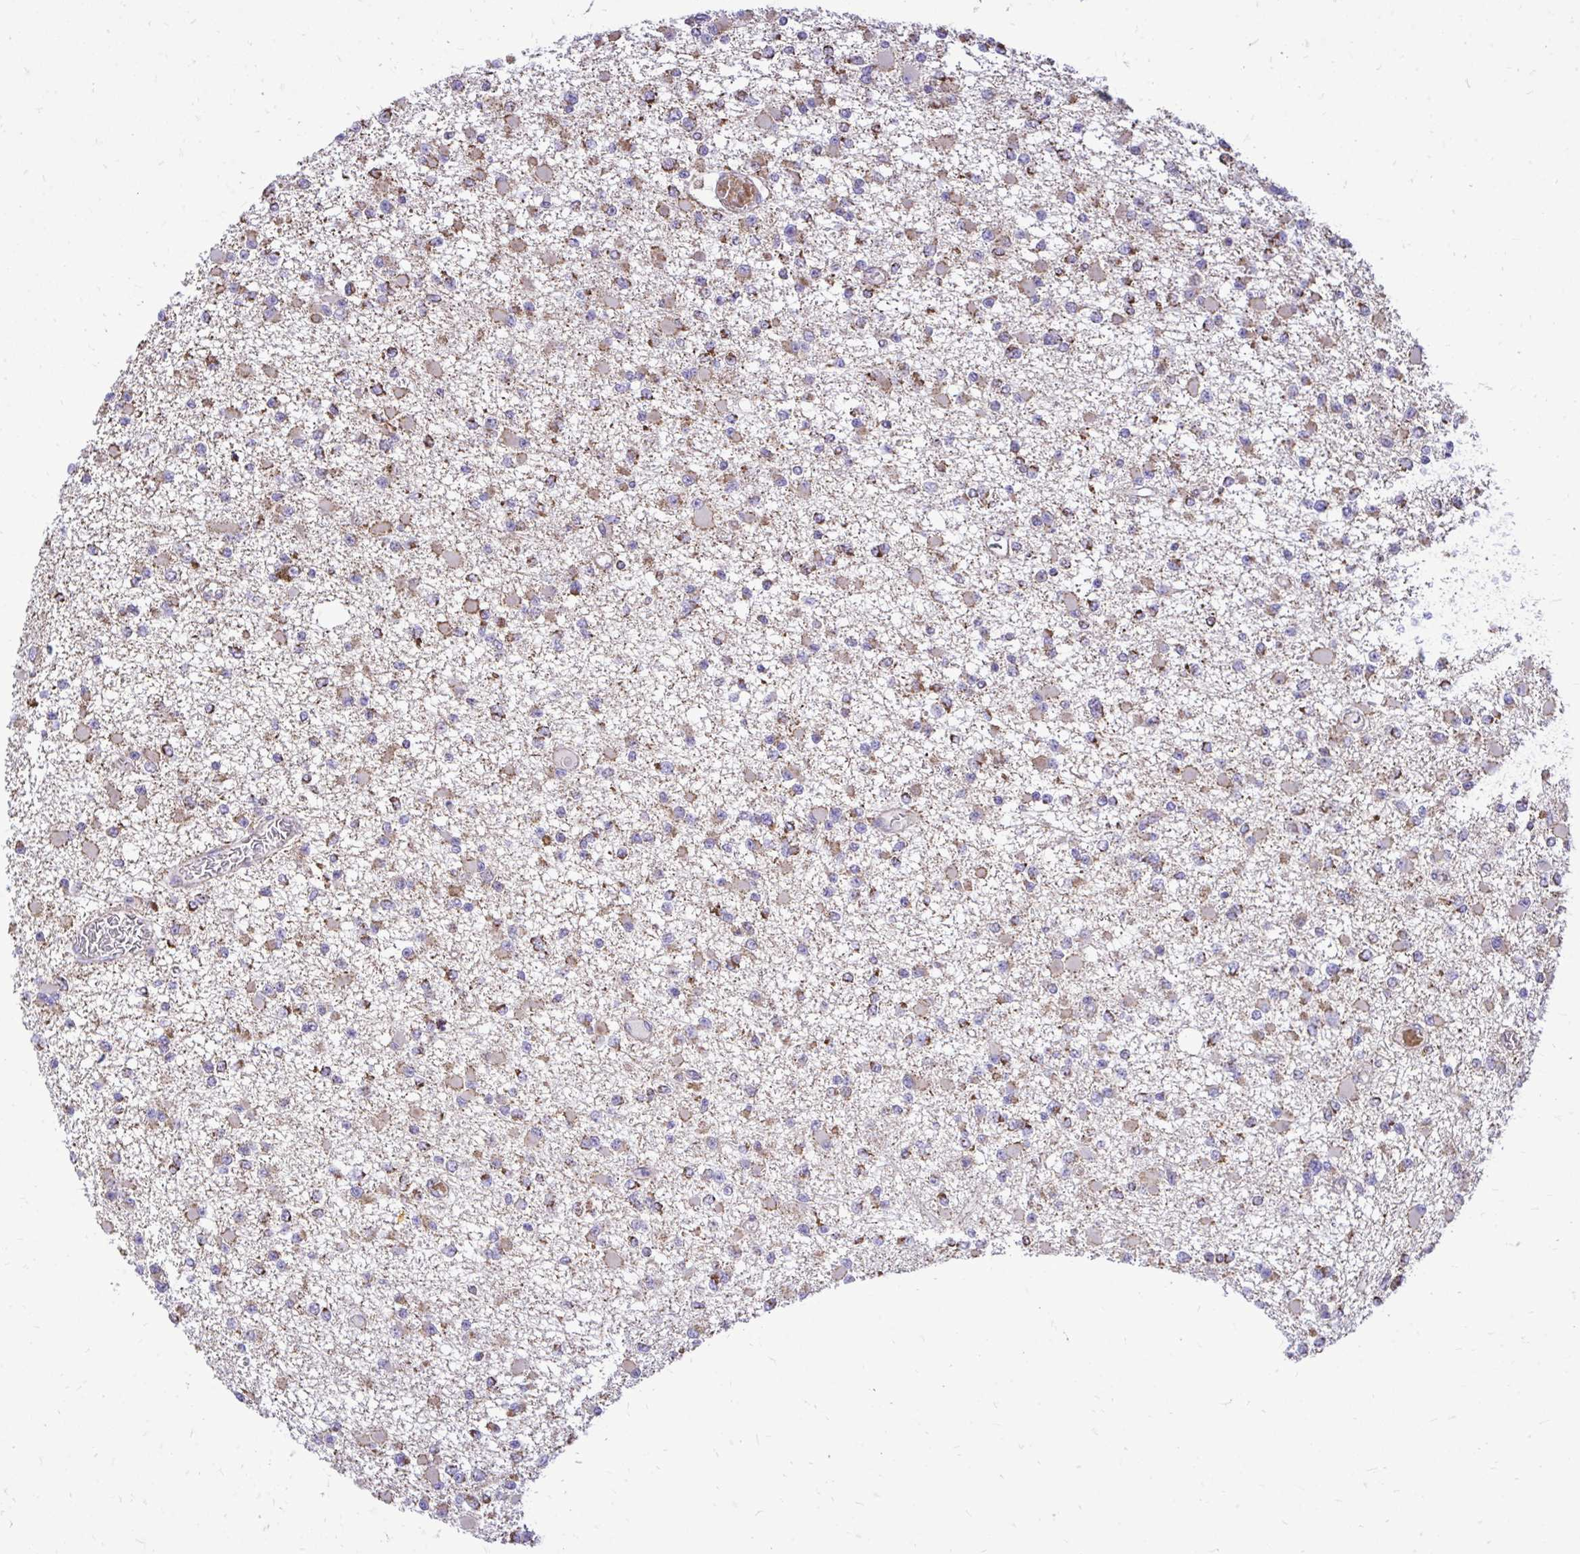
{"staining": {"intensity": "moderate", "quantity": ">75%", "location": "cytoplasmic/membranous"}, "tissue": "glioma", "cell_type": "Tumor cells", "image_type": "cancer", "snomed": [{"axis": "morphology", "description": "Glioma, malignant, Low grade"}, {"axis": "topography", "description": "Brain"}], "caption": "Protein expression analysis of glioma reveals moderate cytoplasmic/membranous positivity in approximately >75% of tumor cells.", "gene": "UBE2C", "patient": {"sex": "female", "age": 22}}